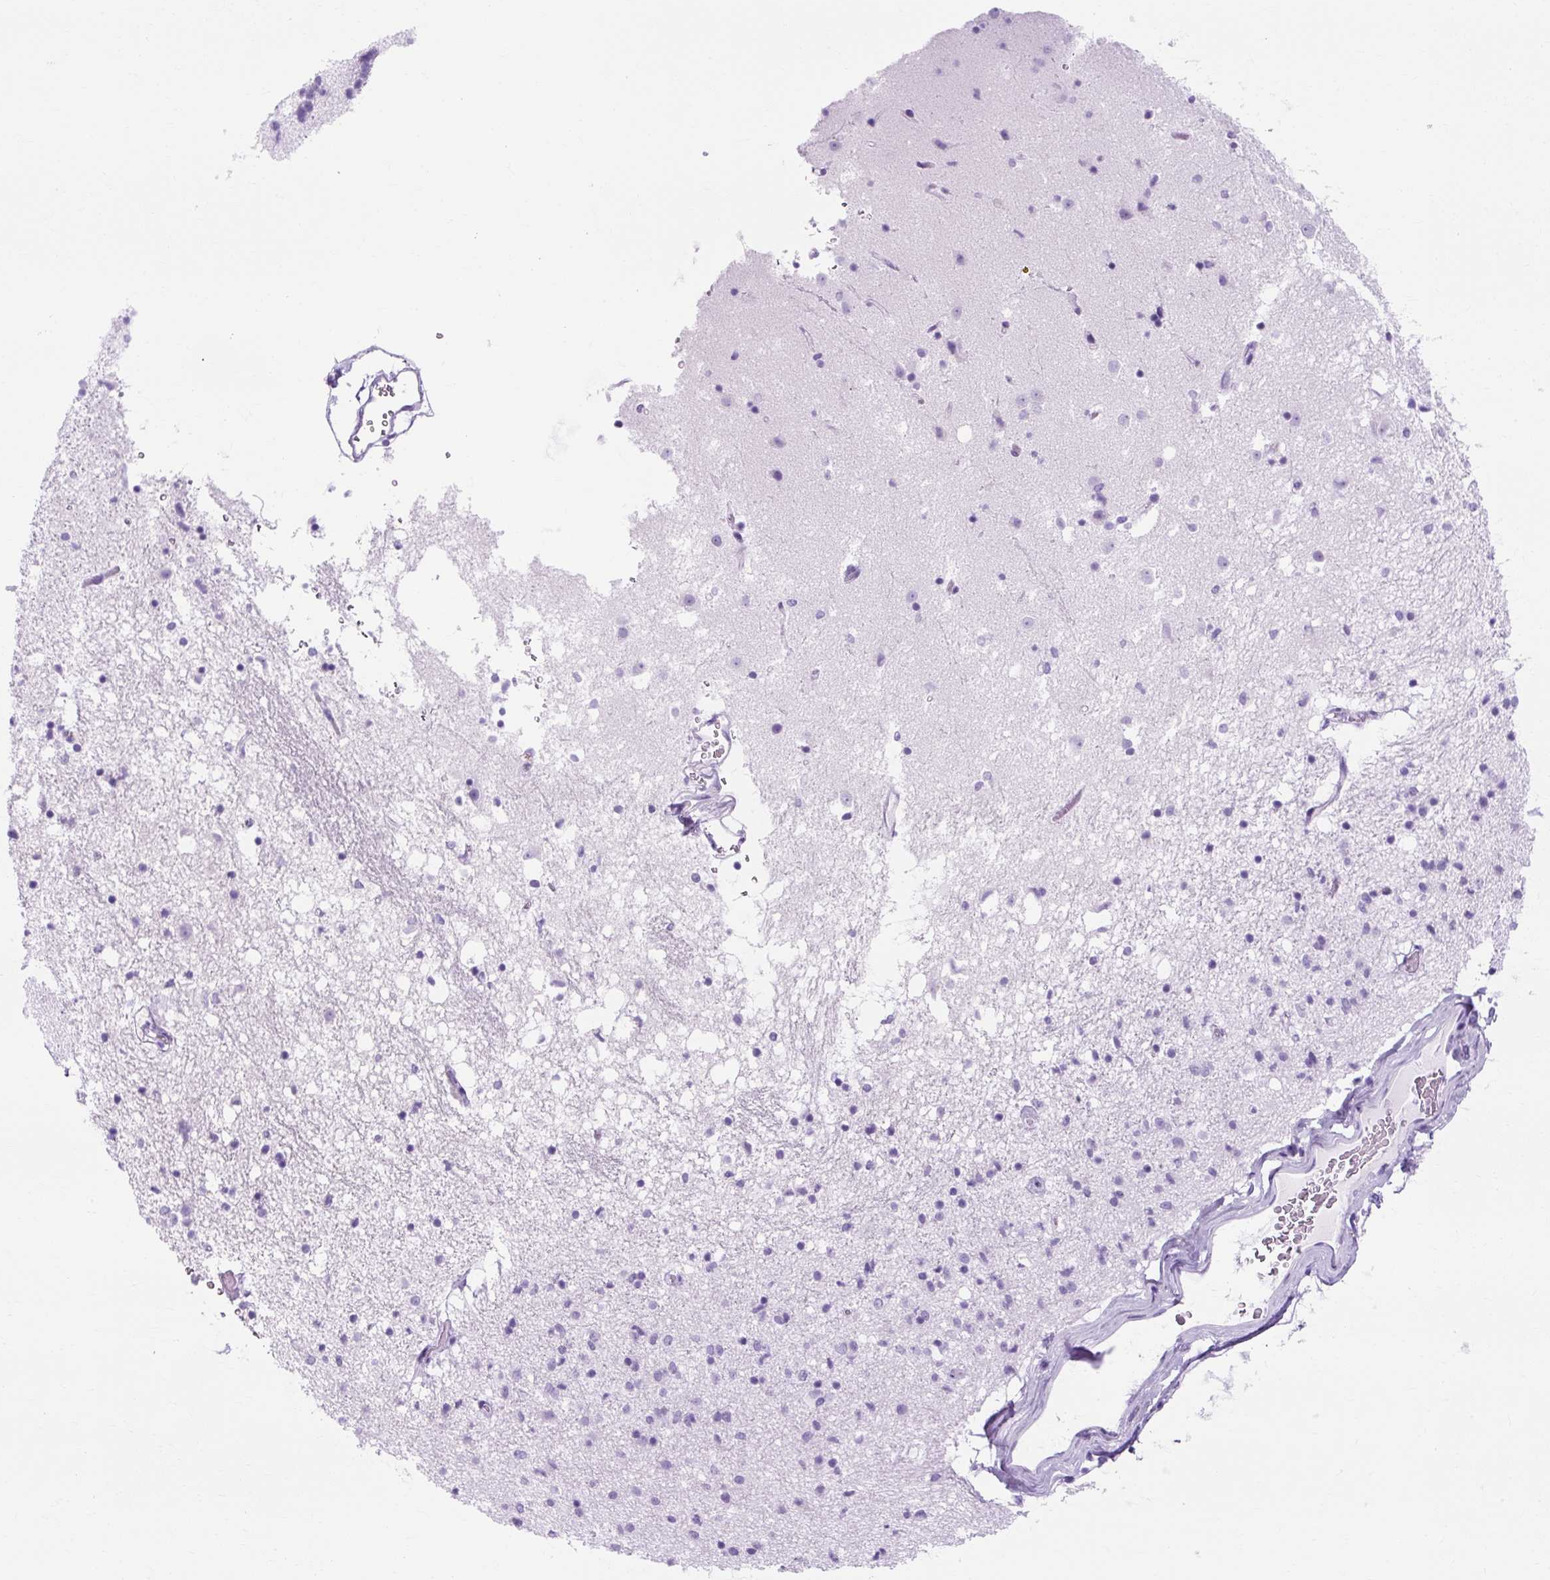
{"staining": {"intensity": "negative", "quantity": "none", "location": "none"}, "tissue": "caudate", "cell_type": "Glial cells", "image_type": "normal", "snomed": [{"axis": "morphology", "description": "Normal tissue, NOS"}, {"axis": "topography", "description": "Lateral ventricle wall"}], "caption": "This is an immunohistochemistry photomicrograph of benign caudate. There is no staining in glial cells.", "gene": "TMEM89", "patient": {"sex": "male", "age": 58}}